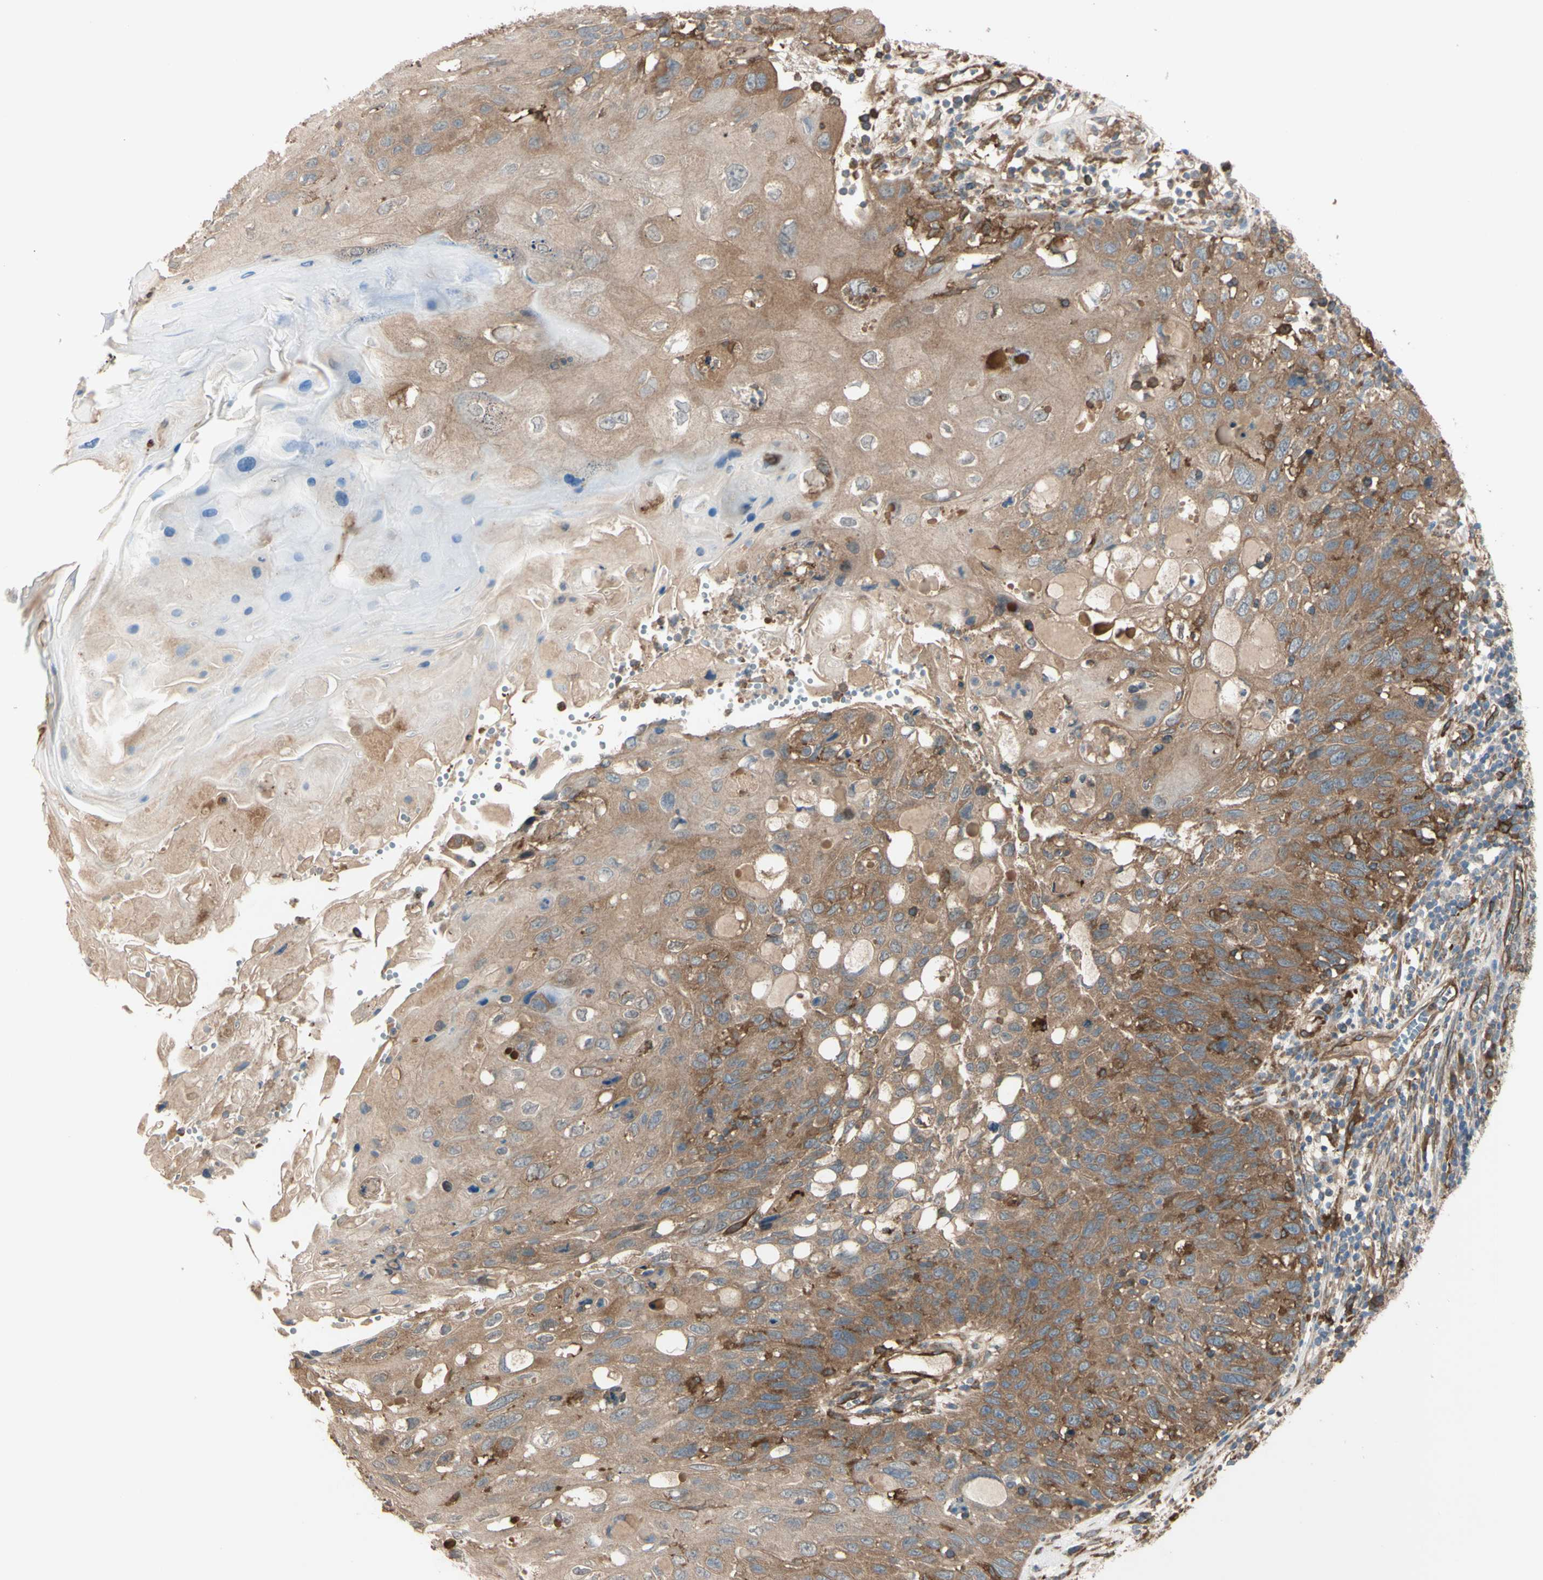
{"staining": {"intensity": "moderate", "quantity": ">75%", "location": "cytoplasmic/membranous"}, "tissue": "cervical cancer", "cell_type": "Tumor cells", "image_type": "cancer", "snomed": [{"axis": "morphology", "description": "Squamous cell carcinoma, NOS"}, {"axis": "topography", "description": "Cervix"}], "caption": "DAB (3,3'-diaminobenzidine) immunohistochemical staining of cervical cancer (squamous cell carcinoma) demonstrates moderate cytoplasmic/membranous protein staining in about >75% of tumor cells.", "gene": "PTPN12", "patient": {"sex": "female", "age": 70}}